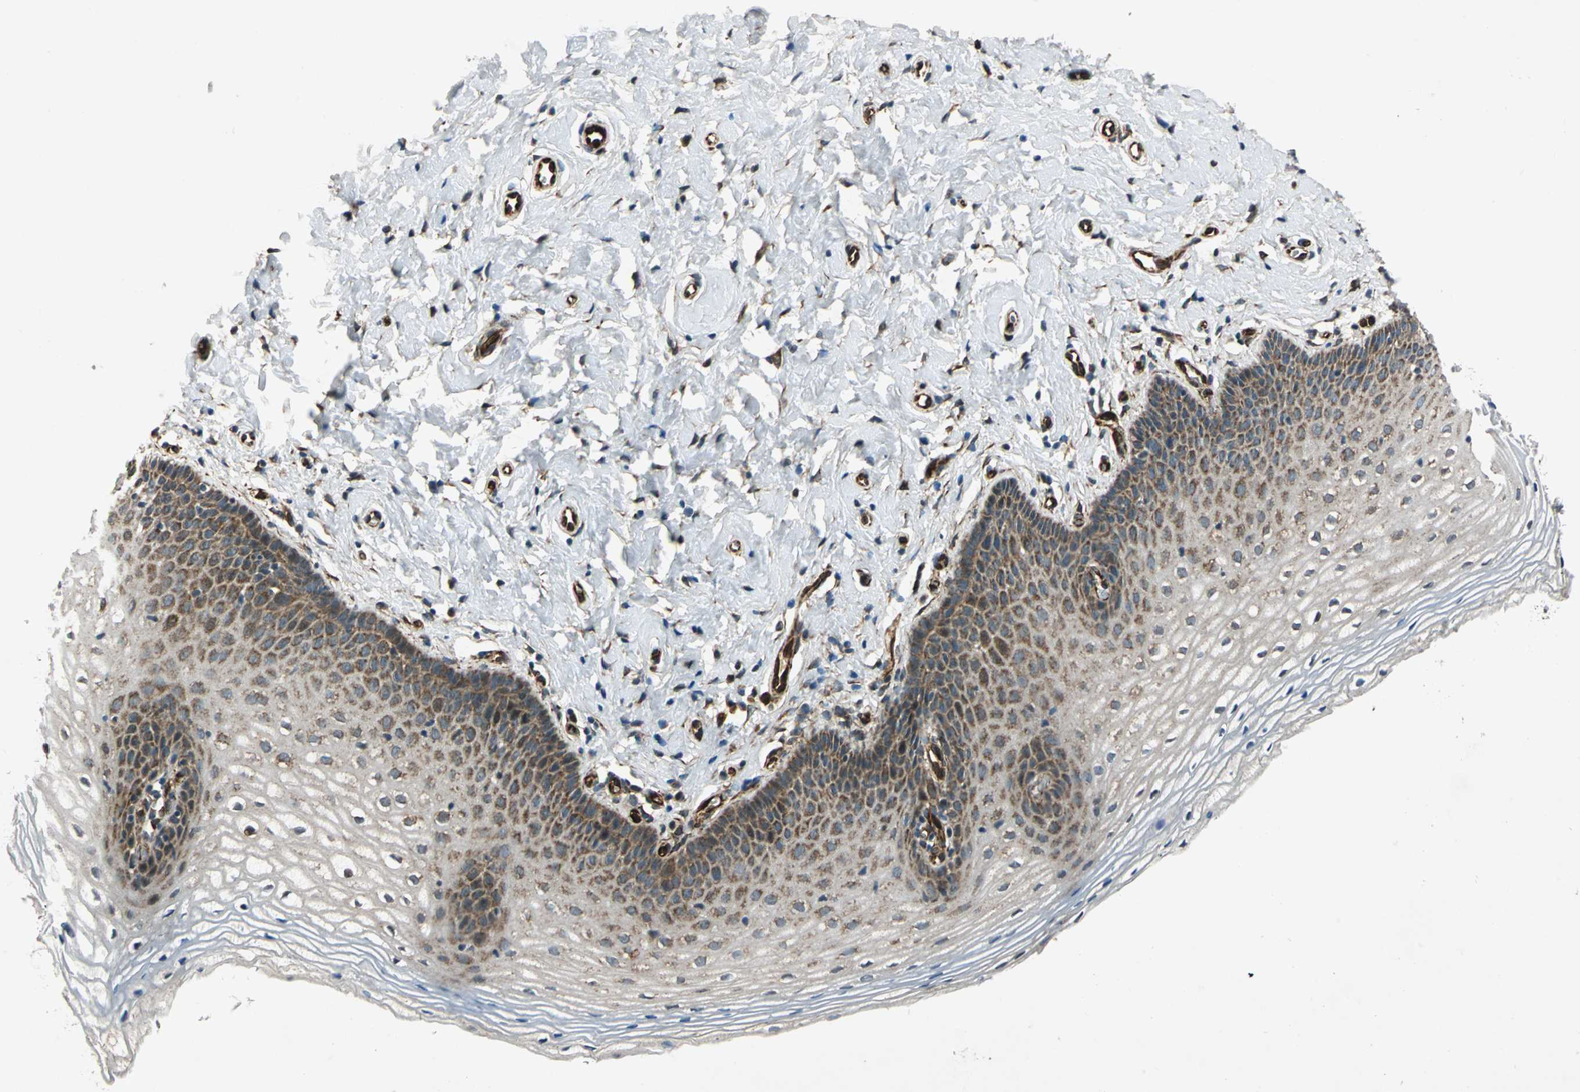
{"staining": {"intensity": "strong", "quantity": "25%-75%", "location": "cytoplasmic/membranous,nuclear"}, "tissue": "vagina", "cell_type": "Squamous epithelial cells", "image_type": "normal", "snomed": [{"axis": "morphology", "description": "Normal tissue, NOS"}, {"axis": "topography", "description": "Vagina"}], "caption": "Immunohistochemistry (IHC) micrograph of unremarkable human vagina stained for a protein (brown), which reveals high levels of strong cytoplasmic/membranous,nuclear expression in about 25%-75% of squamous epithelial cells.", "gene": "EXD2", "patient": {"sex": "female", "age": 55}}